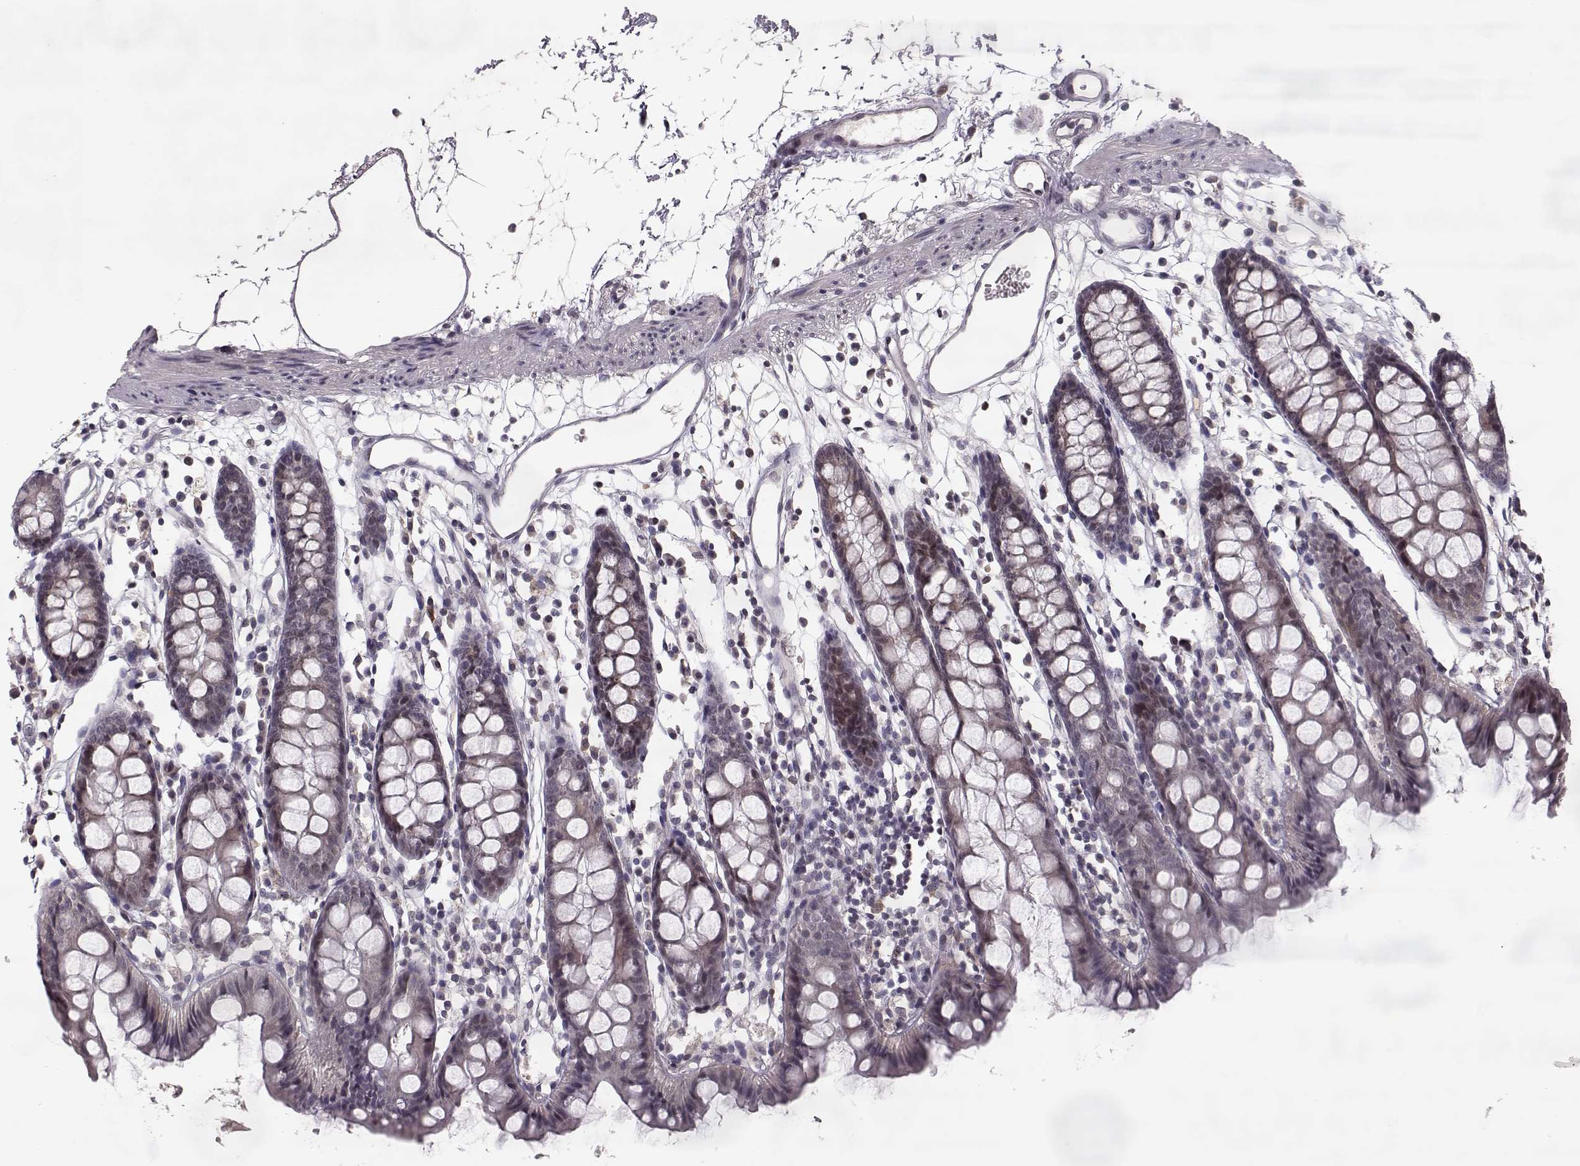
{"staining": {"intensity": "weak", "quantity": ">75%", "location": "cytoplasmic/membranous"}, "tissue": "colon", "cell_type": "Endothelial cells", "image_type": "normal", "snomed": [{"axis": "morphology", "description": "Normal tissue, NOS"}, {"axis": "topography", "description": "Colon"}], "caption": "A brown stain shows weak cytoplasmic/membranous expression of a protein in endothelial cells of benign human colon. (DAB (3,3'-diaminobenzidine) = brown stain, brightfield microscopy at high magnification).", "gene": "ELOVL5", "patient": {"sex": "male", "age": 47}}